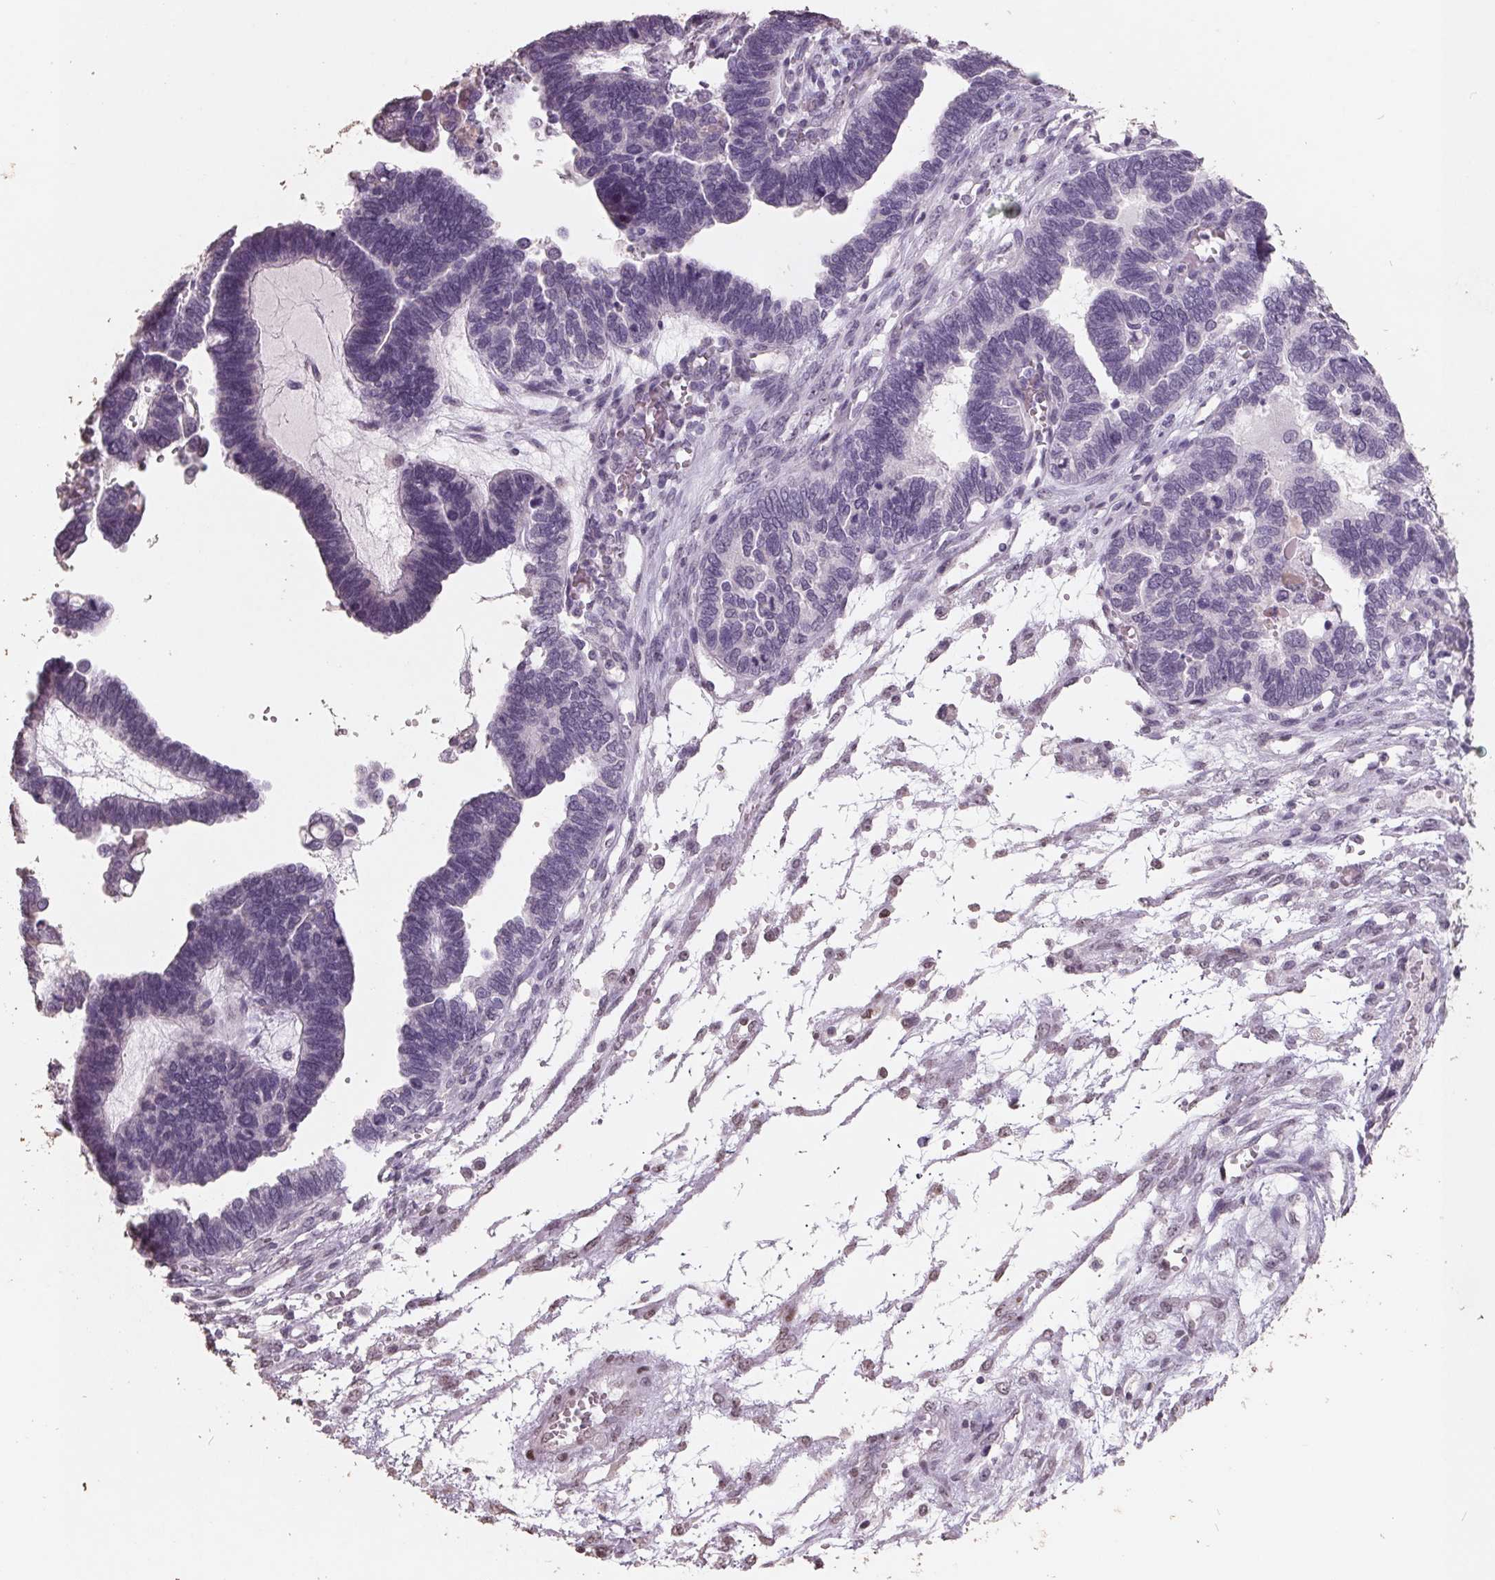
{"staining": {"intensity": "negative", "quantity": "none", "location": "none"}, "tissue": "ovarian cancer", "cell_type": "Tumor cells", "image_type": "cancer", "snomed": [{"axis": "morphology", "description": "Cystadenocarcinoma, serous, NOS"}, {"axis": "topography", "description": "Ovary"}], "caption": "There is no significant staining in tumor cells of serous cystadenocarcinoma (ovarian). (DAB (3,3'-diaminobenzidine) IHC, high magnification).", "gene": "FTCD", "patient": {"sex": "female", "age": 51}}